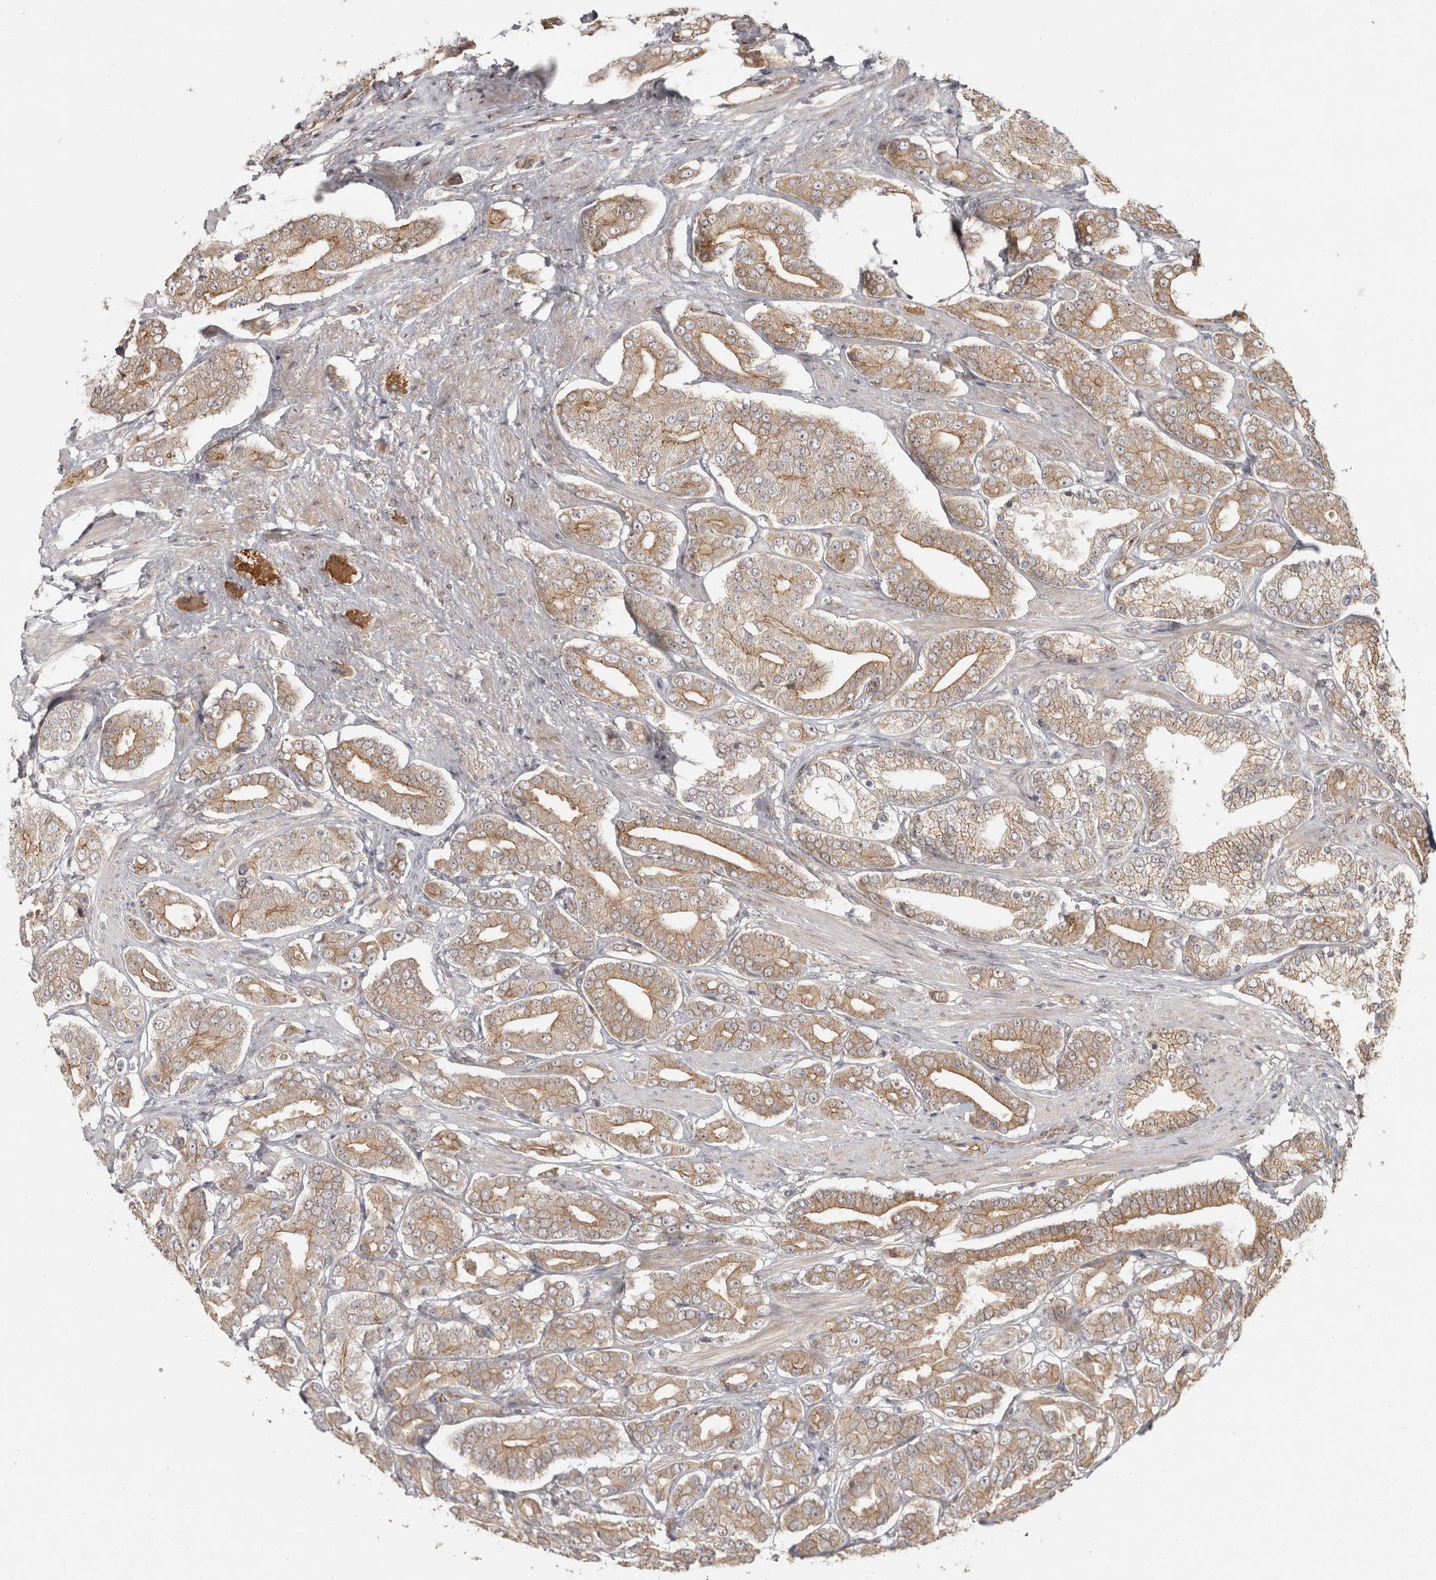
{"staining": {"intensity": "moderate", "quantity": ">75%", "location": "cytoplasmic/membranous"}, "tissue": "prostate cancer", "cell_type": "Tumor cells", "image_type": "cancer", "snomed": [{"axis": "morphology", "description": "Adenocarcinoma, High grade"}, {"axis": "topography", "description": "Prostate"}], "caption": "A micrograph showing moderate cytoplasmic/membranous staining in about >75% of tumor cells in prostate high-grade adenocarcinoma, as visualized by brown immunohistochemical staining.", "gene": "CAMSAP2", "patient": {"sex": "male", "age": 71}}